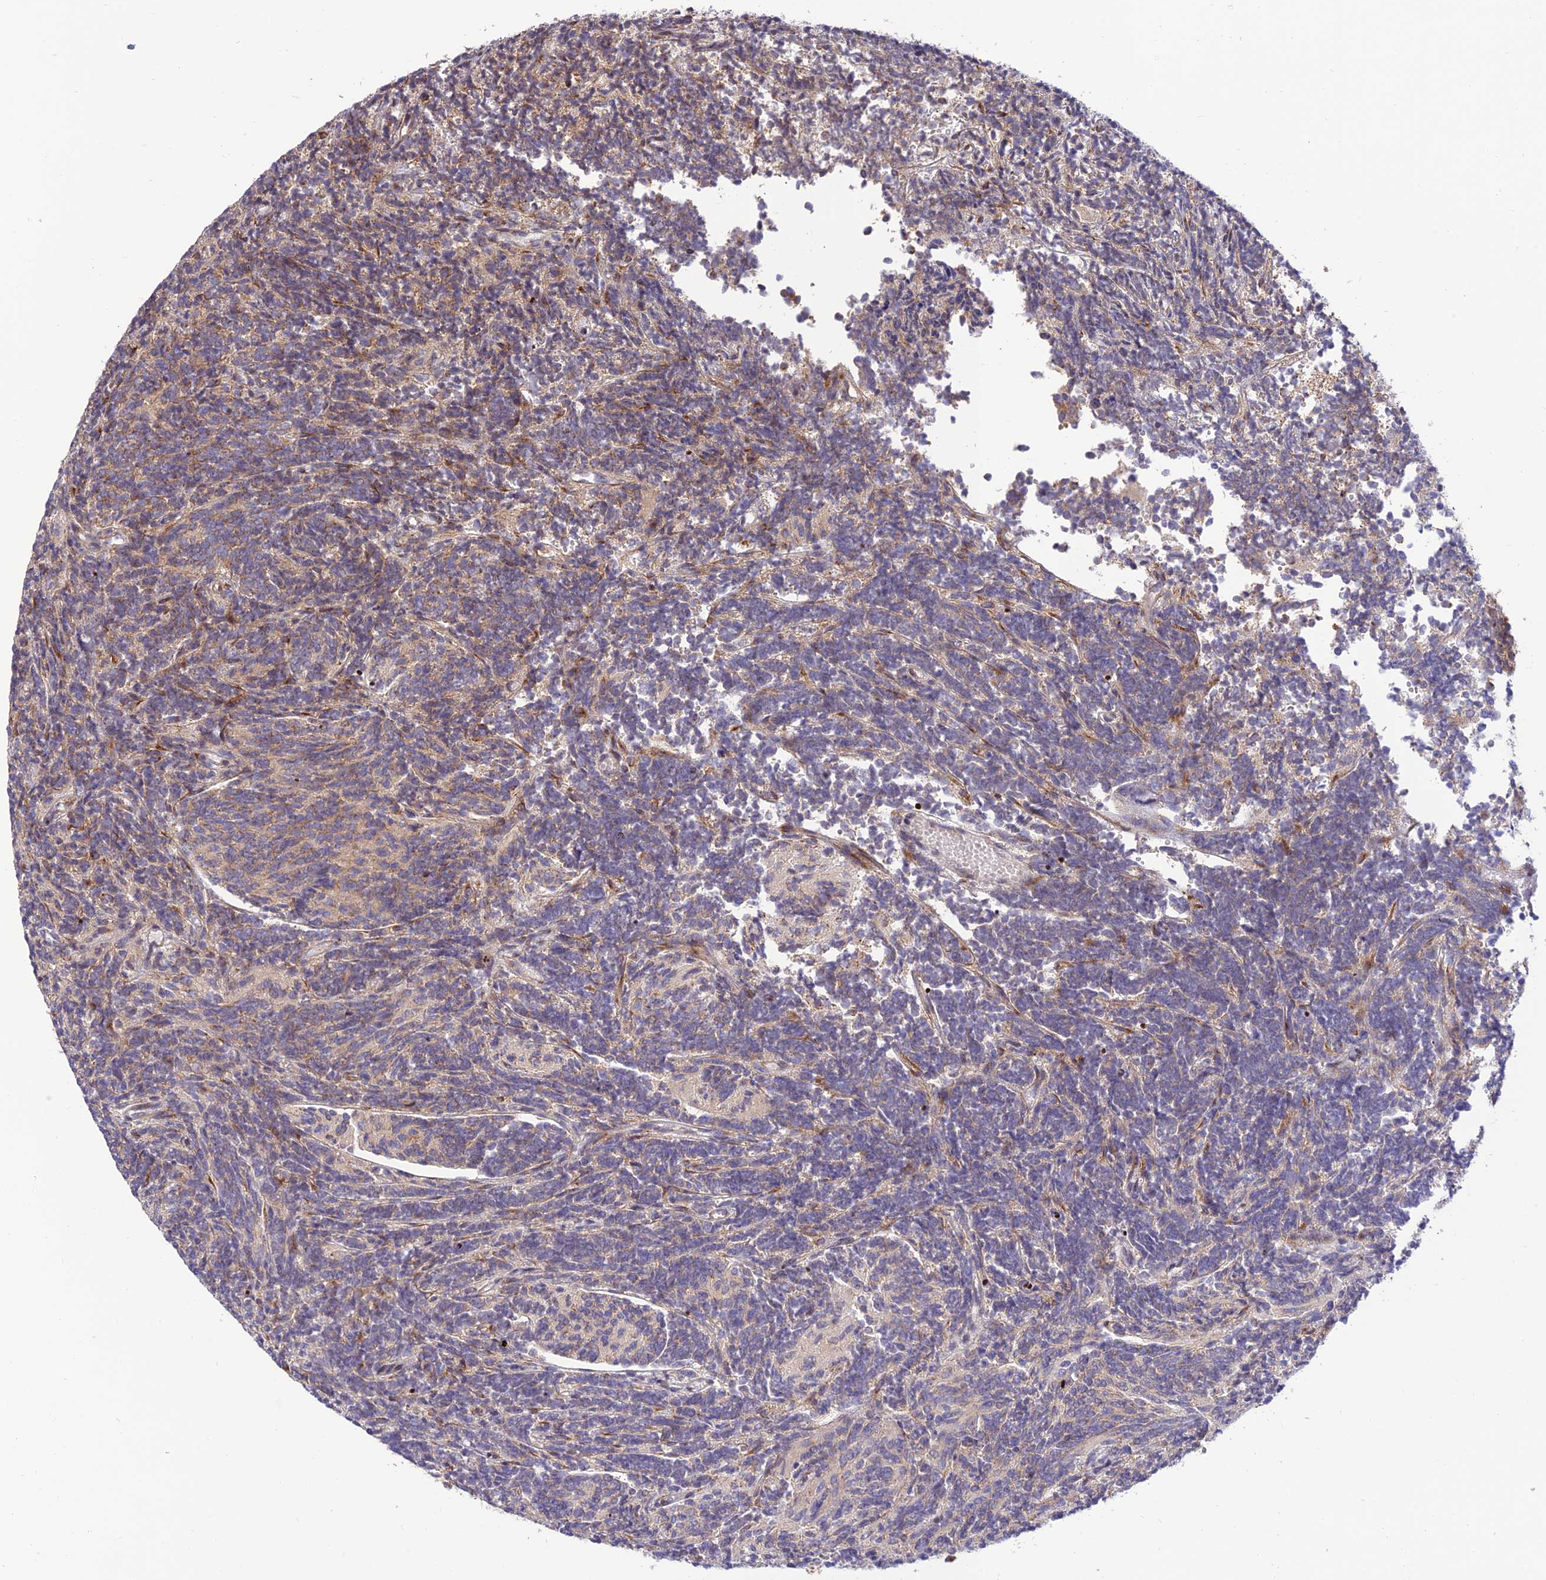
{"staining": {"intensity": "weak", "quantity": "<25%", "location": "cytoplasmic/membranous"}, "tissue": "glioma", "cell_type": "Tumor cells", "image_type": "cancer", "snomed": [{"axis": "morphology", "description": "Glioma, malignant, Low grade"}, {"axis": "topography", "description": "Brain"}], "caption": "This photomicrograph is of low-grade glioma (malignant) stained with IHC to label a protein in brown with the nuclei are counter-stained blue. There is no staining in tumor cells.", "gene": "GOLGA3", "patient": {"sex": "female", "age": 1}}